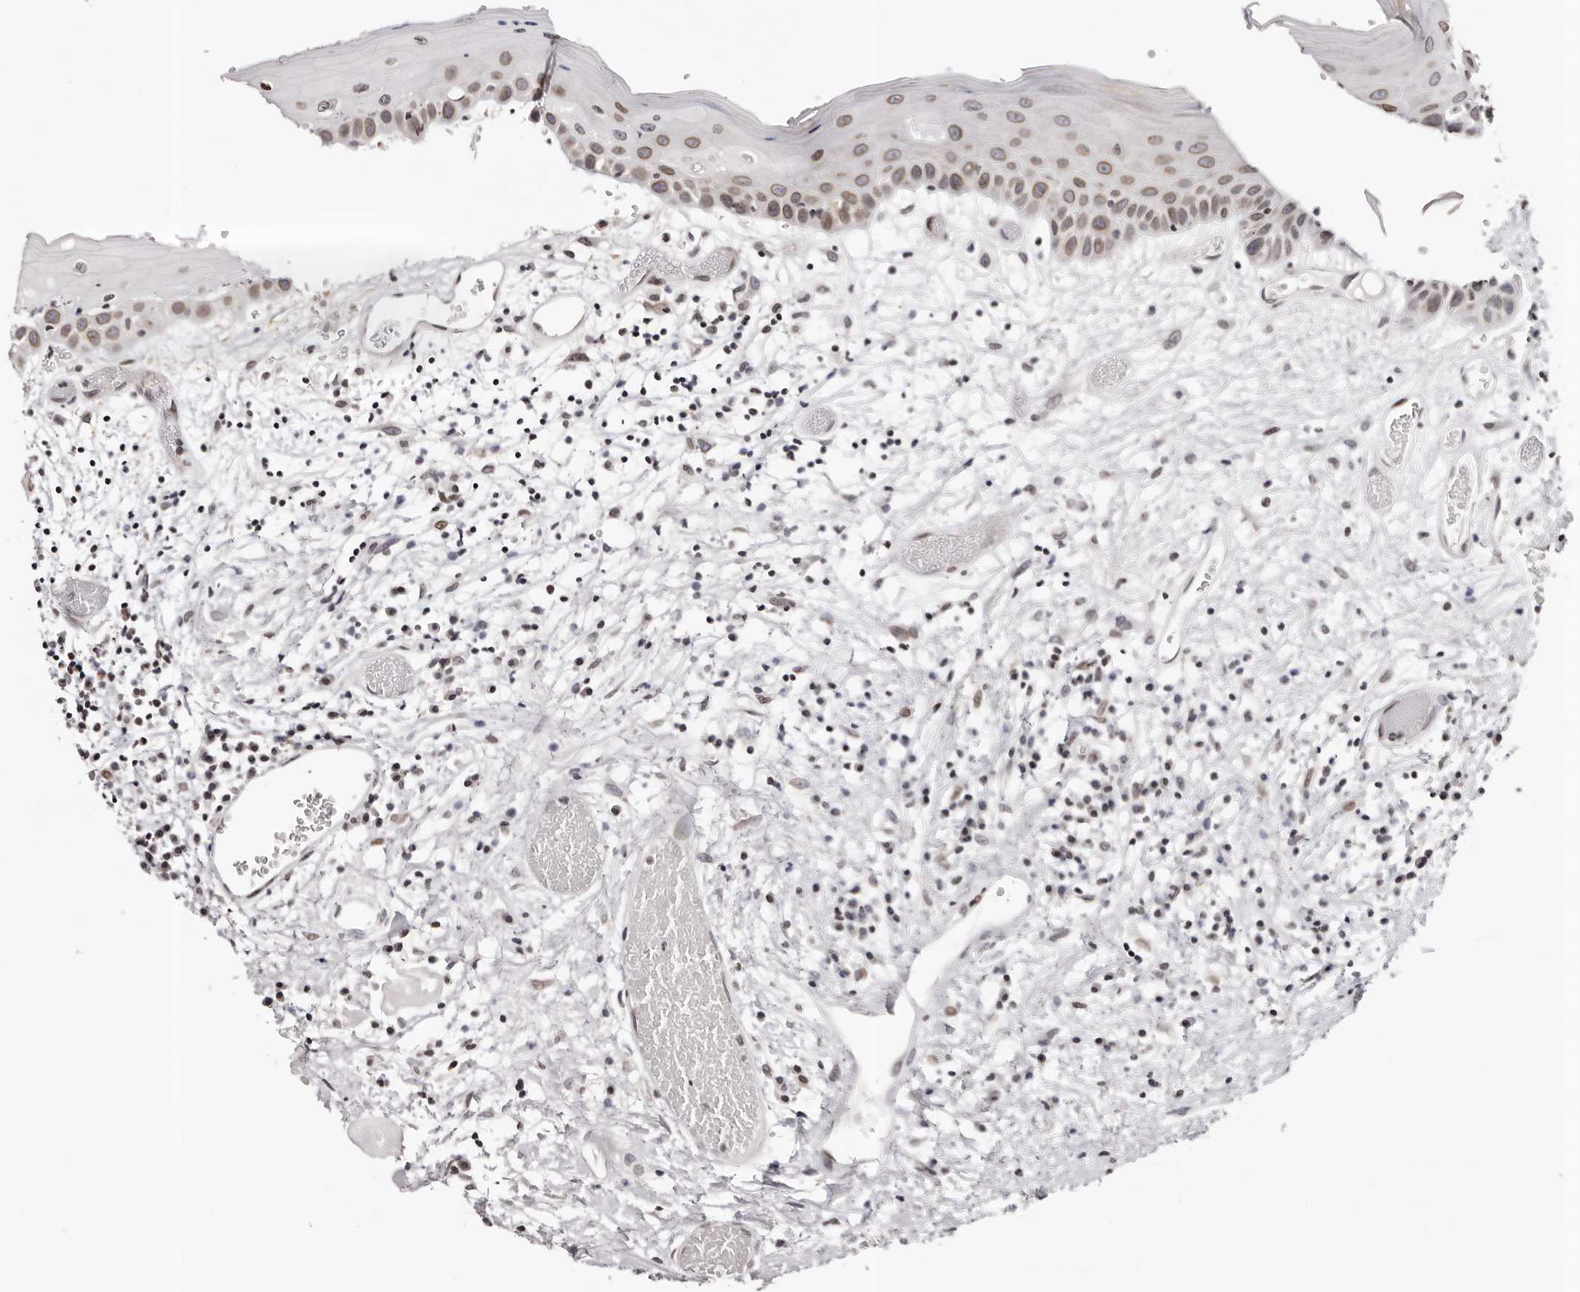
{"staining": {"intensity": "moderate", "quantity": ">75%", "location": "cytoplasmic/membranous,nuclear"}, "tissue": "oral mucosa", "cell_type": "Squamous epithelial cells", "image_type": "normal", "snomed": [{"axis": "morphology", "description": "Normal tissue, NOS"}, {"axis": "topography", "description": "Oral tissue"}], "caption": "Immunohistochemistry (IHC) histopathology image of normal oral mucosa: oral mucosa stained using IHC reveals medium levels of moderate protein expression localized specifically in the cytoplasmic/membranous,nuclear of squamous epithelial cells, appearing as a cytoplasmic/membranous,nuclear brown color.", "gene": "NUP153", "patient": {"sex": "female", "age": 76}}